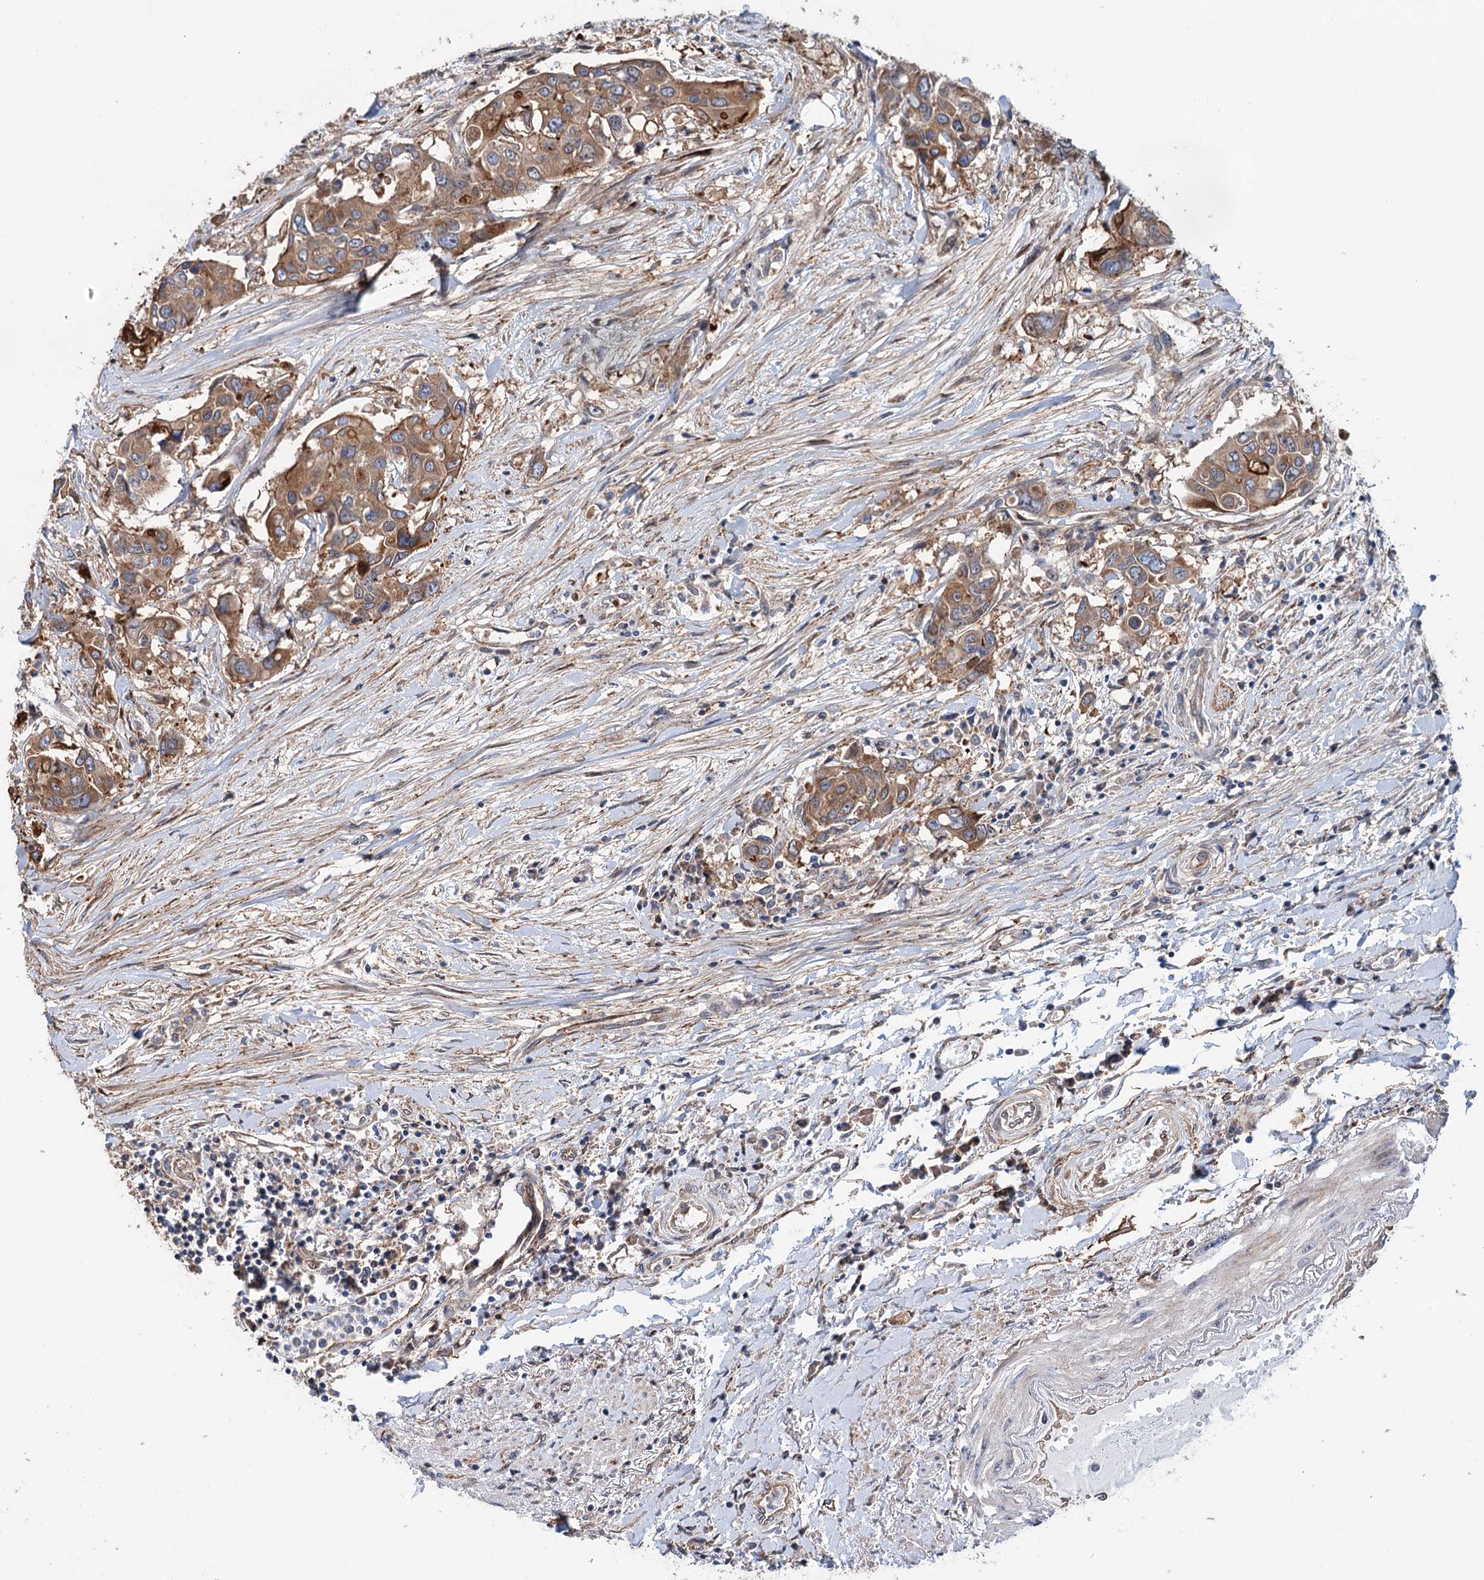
{"staining": {"intensity": "moderate", "quantity": ">75%", "location": "cytoplasmic/membranous"}, "tissue": "colorectal cancer", "cell_type": "Tumor cells", "image_type": "cancer", "snomed": [{"axis": "morphology", "description": "Adenocarcinoma, NOS"}, {"axis": "topography", "description": "Colon"}], "caption": "About >75% of tumor cells in human colorectal adenocarcinoma demonstrate moderate cytoplasmic/membranous protein positivity as visualized by brown immunohistochemical staining.", "gene": "PTDSS2", "patient": {"sex": "male", "age": 77}}